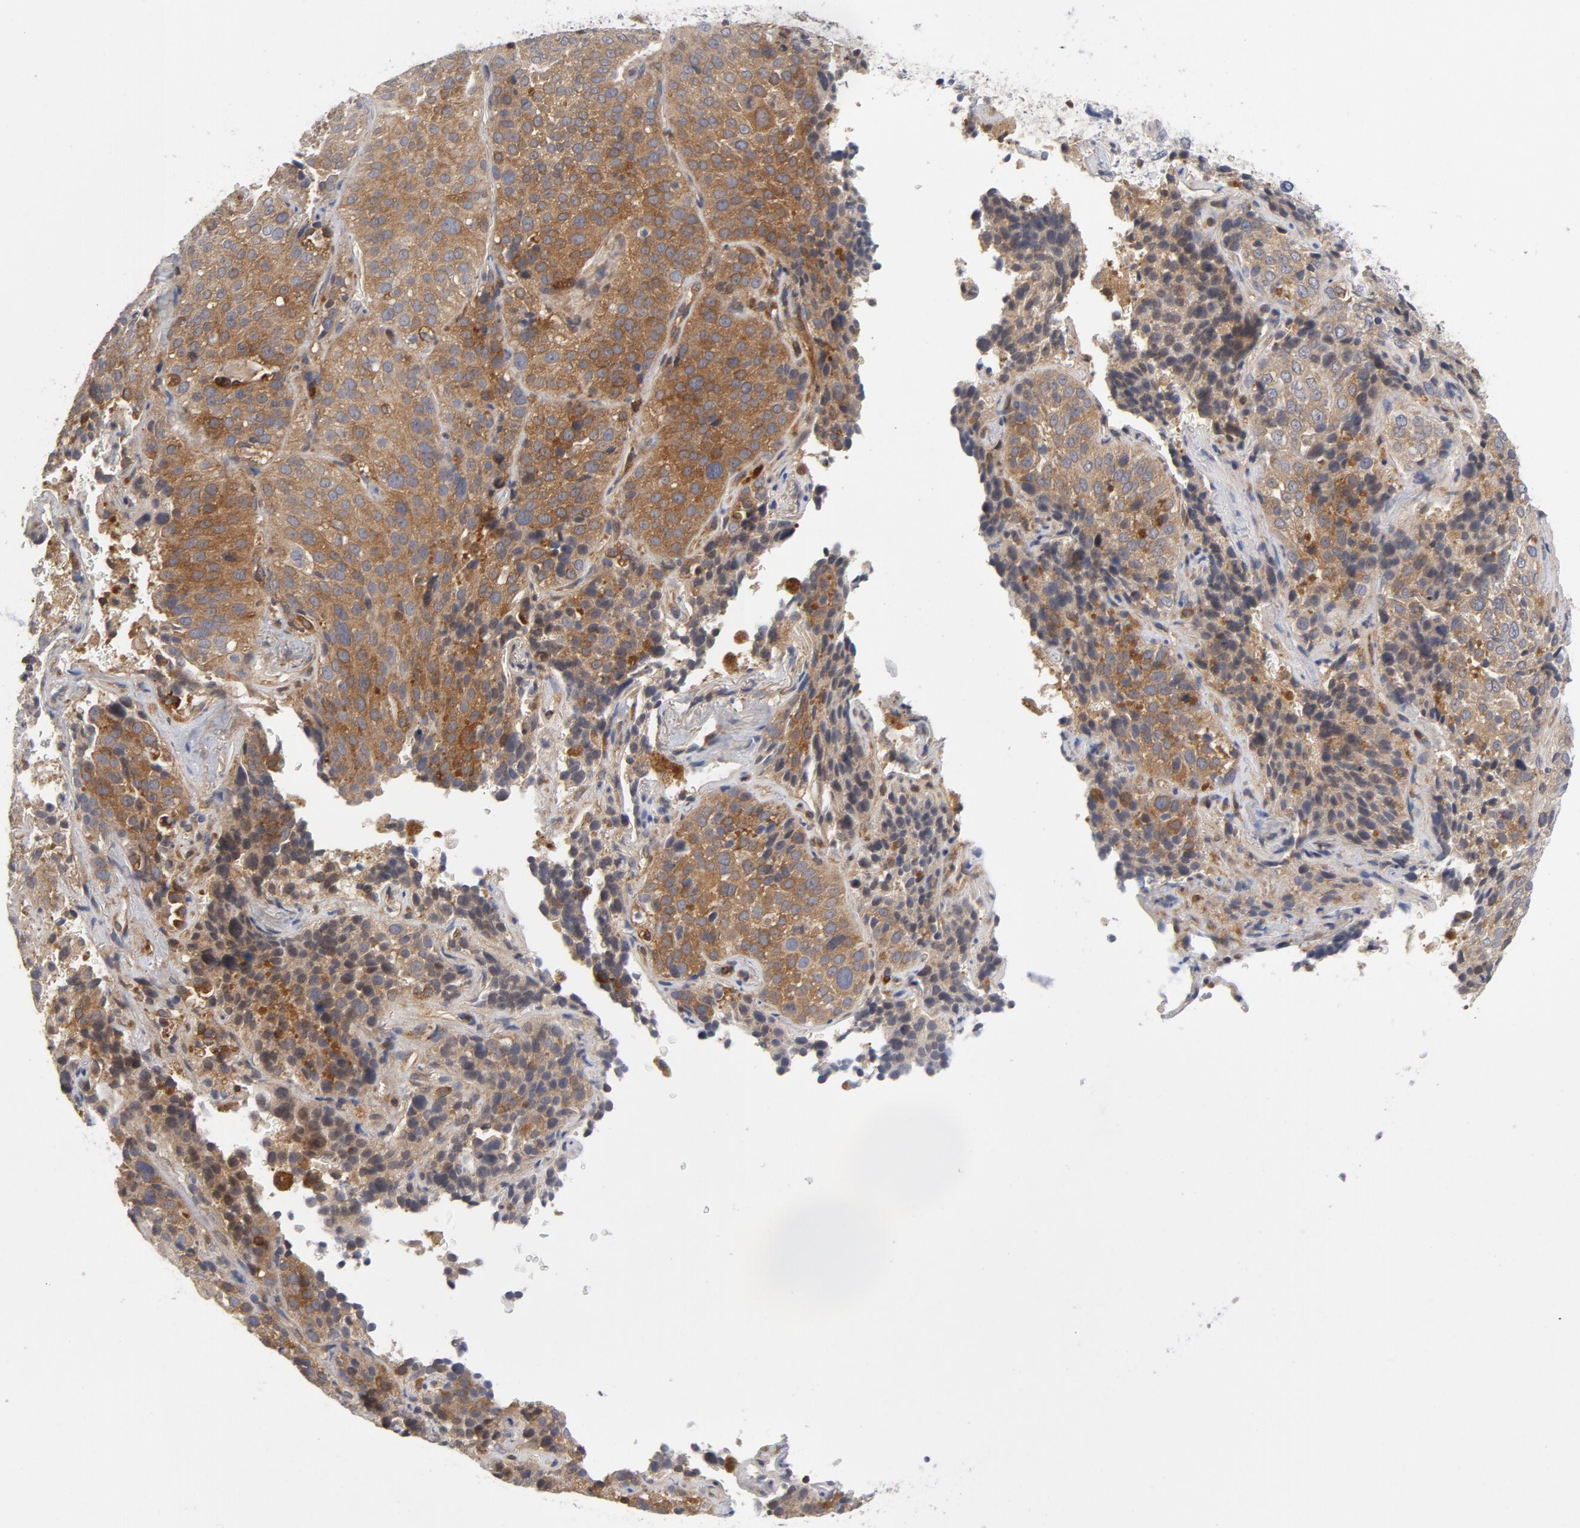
{"staining": {"intensity": "moderate", "quantity": ">75%", "location": "cytoplasmic/membranous"}, "tissue": "lung cancer", "cell_type": "Tumor cells", "image_type": "cancer", "snomed": [{"axis": "morphology", "description": "Squamous cell carcinoma, NOS"}, {"axis": "topography", "description": "Lung"}], "caption": "Protein expression analysis of lung cancer (squamous cell carcinoma) exhibits moderate cytoplasmic/membranous expression in about >75% of tumor cells.", "gene": "TRADD", "patient": {"sex": "male", "age": 54}}